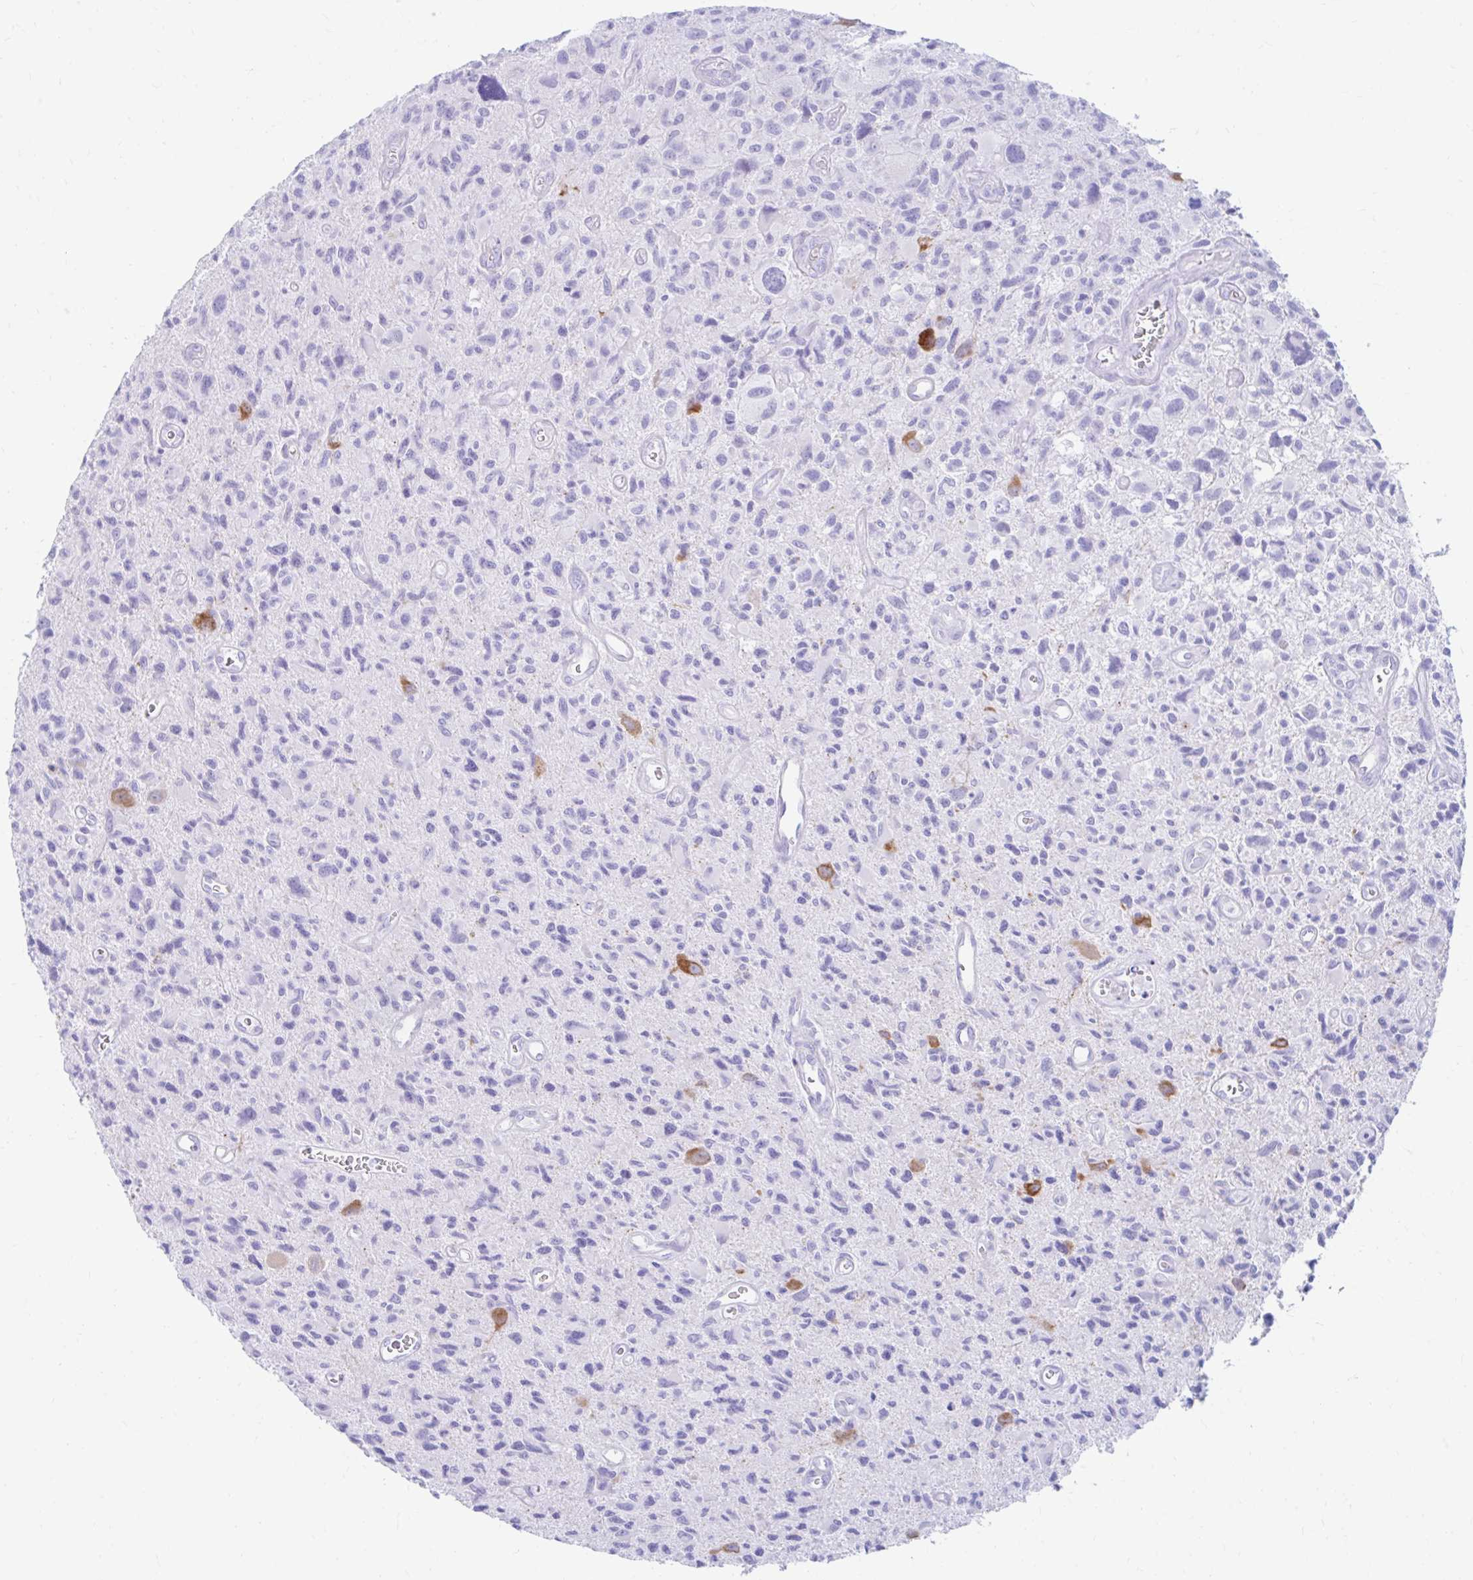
{"staining": {"intensity": "negative", "quantity": "none", "location": "none"}, "tissue": "glioma", "cell_type": "Tumor cells", "image_type": "cancer", "snomed": [{"axis": "morphology", "description": "Glioma, malignant, High grade"}, {"axis": "topography", "description": "Brain"}], "caption": "A high-resolution histopathology image shows IHC staining of high-grade glioma (malignant), which demonstrates no significant positivity in tumor cells.", "gene": "NSG2", "patient": {"sex": "male", "age": 76}}